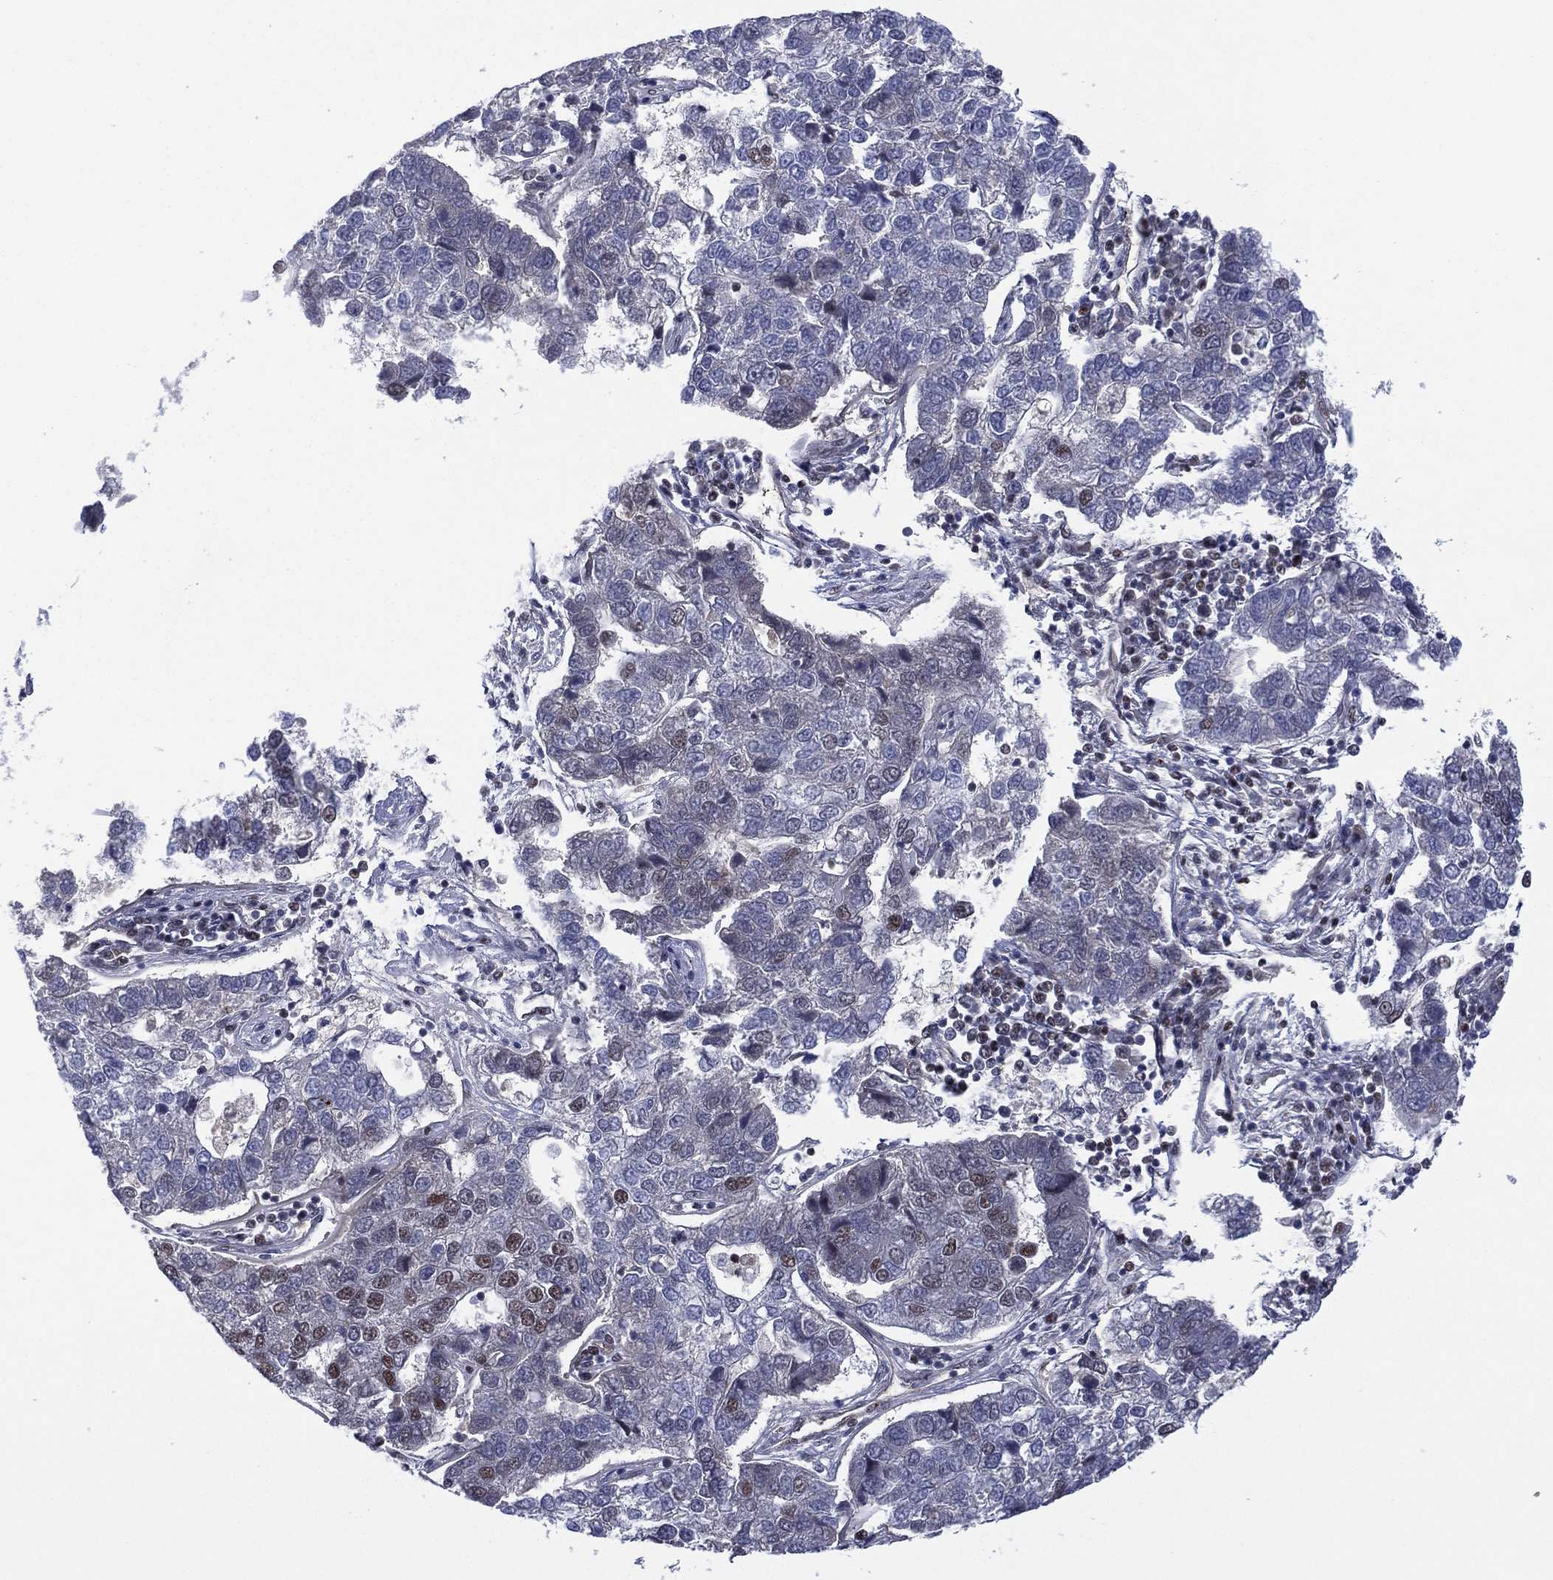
{"staining": {"intensity": "moderate", "quantity": "<25%", "location": "nuclear"}, "tissue": "pancreatic cancer", "cell_type": "Tumor cells", "image_type": "cancer", "snomed": [{"axis": "morphology", "description": "Adenocarcinoma, NOS"}, {"axis": "topography", "description": "Pancreas"}], "caption": "Adenocarcinoma (pancreatic) tissue shows moderate nuclear staining in approximately <25% of tumor cells", "gene": "GSE1", "patient": {"sex": "female", "age": 61}}